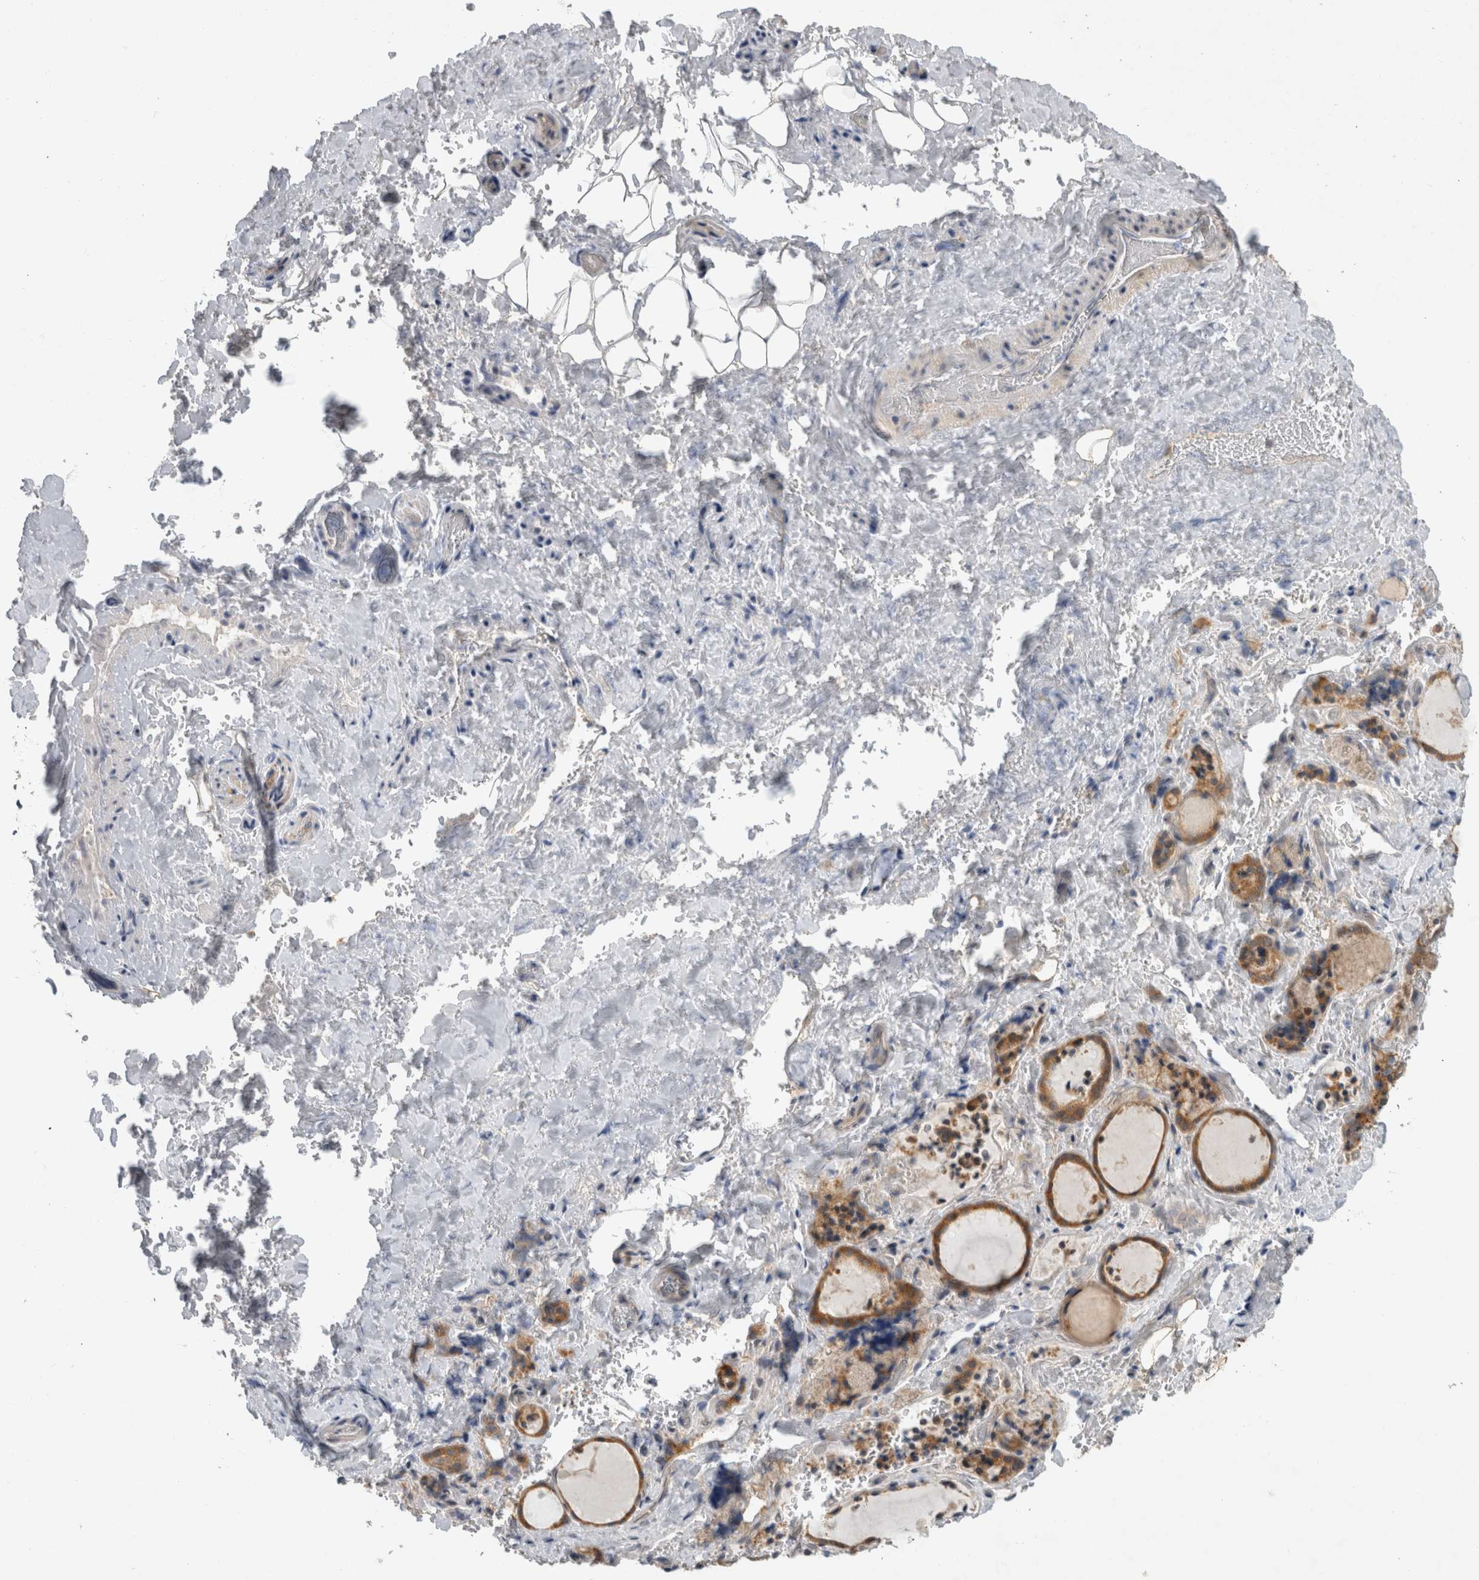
{"staining": {"intensity": "moderate", "quantity": ">75%", "location": "cytoplasmic/membranous"}, "tissue": "thyroid gland", "cell_type": "Glandular cells", "image_type": "normal", "snomed": [{"axis": "morphology", "description": "Normal tissue, NOS"}, {"axis": "topography", "description": "Thyroid gland"}], "caption": "A photomicrograph of thyroid gland stained for a protein exhibits moderate cytoplasmic/membranous brown staining in glandular cells.", "gene": "AASDHPPT", "patient": {"sex": "female", "age": 44}}